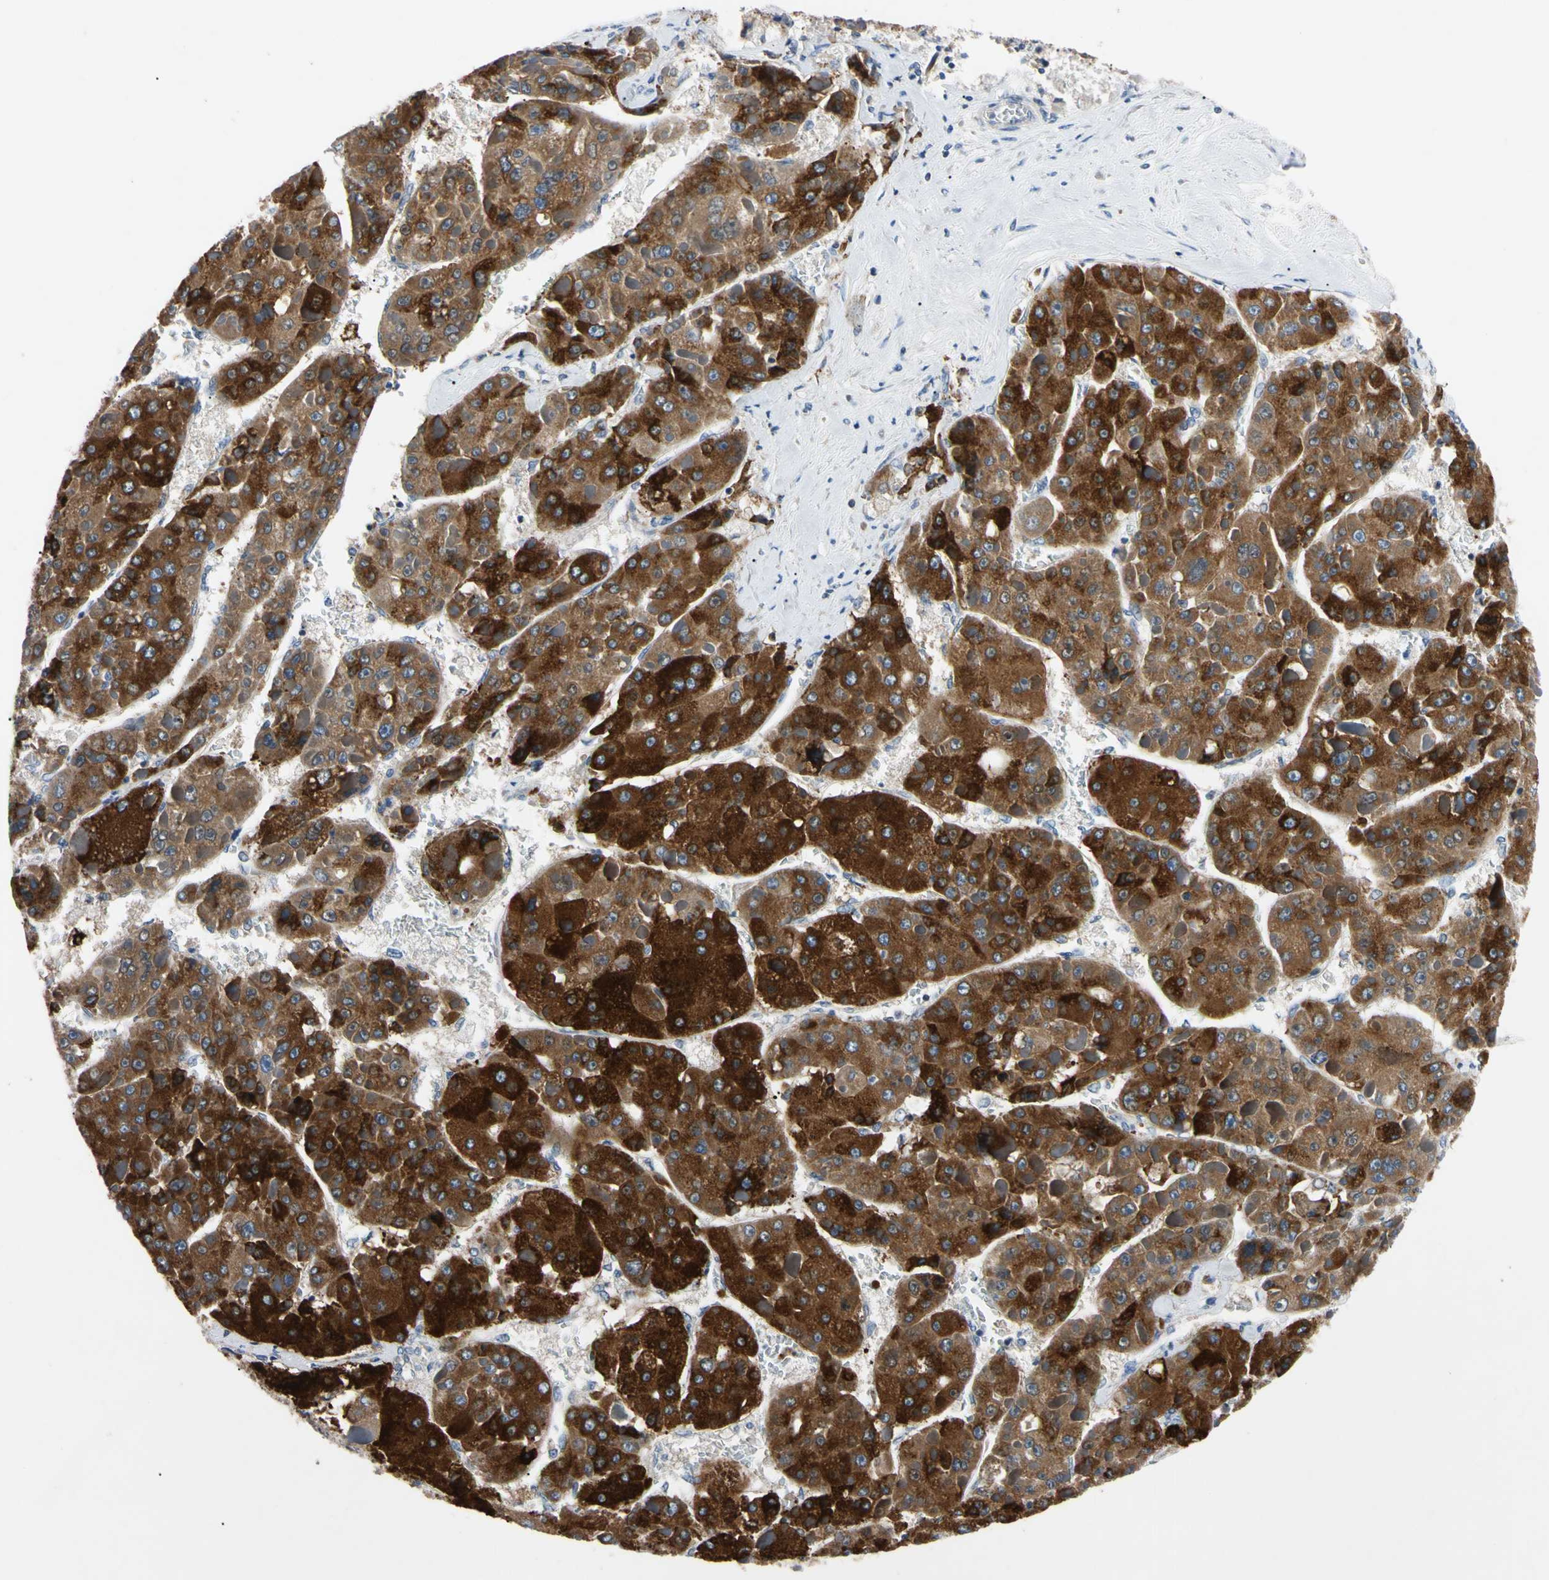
{"staining": {"intensity": "strong", "quantity": ">75%", "location": "cytoplasmic/membranous"}, "tissue": "liver cancer", "cell_type": "Tumor cells", "image_type": "cancer", "snomed": [{"axis": "morphology", "description": "Carcinoma, Hepatocellular, NOS"}, {"axis": "topography", "description": "Liver"}], "caption": "IHC of liver cancer shows high levels of strong cytoplasmic/membranous staining in approximately >75% of tumor cells. (Stains: DAB in brown, nuclei in blue, Microscopy: brightfield microscopy at high magnification).", "gene": "PNKD", "patient": {"sex": "female", "age": 73}}